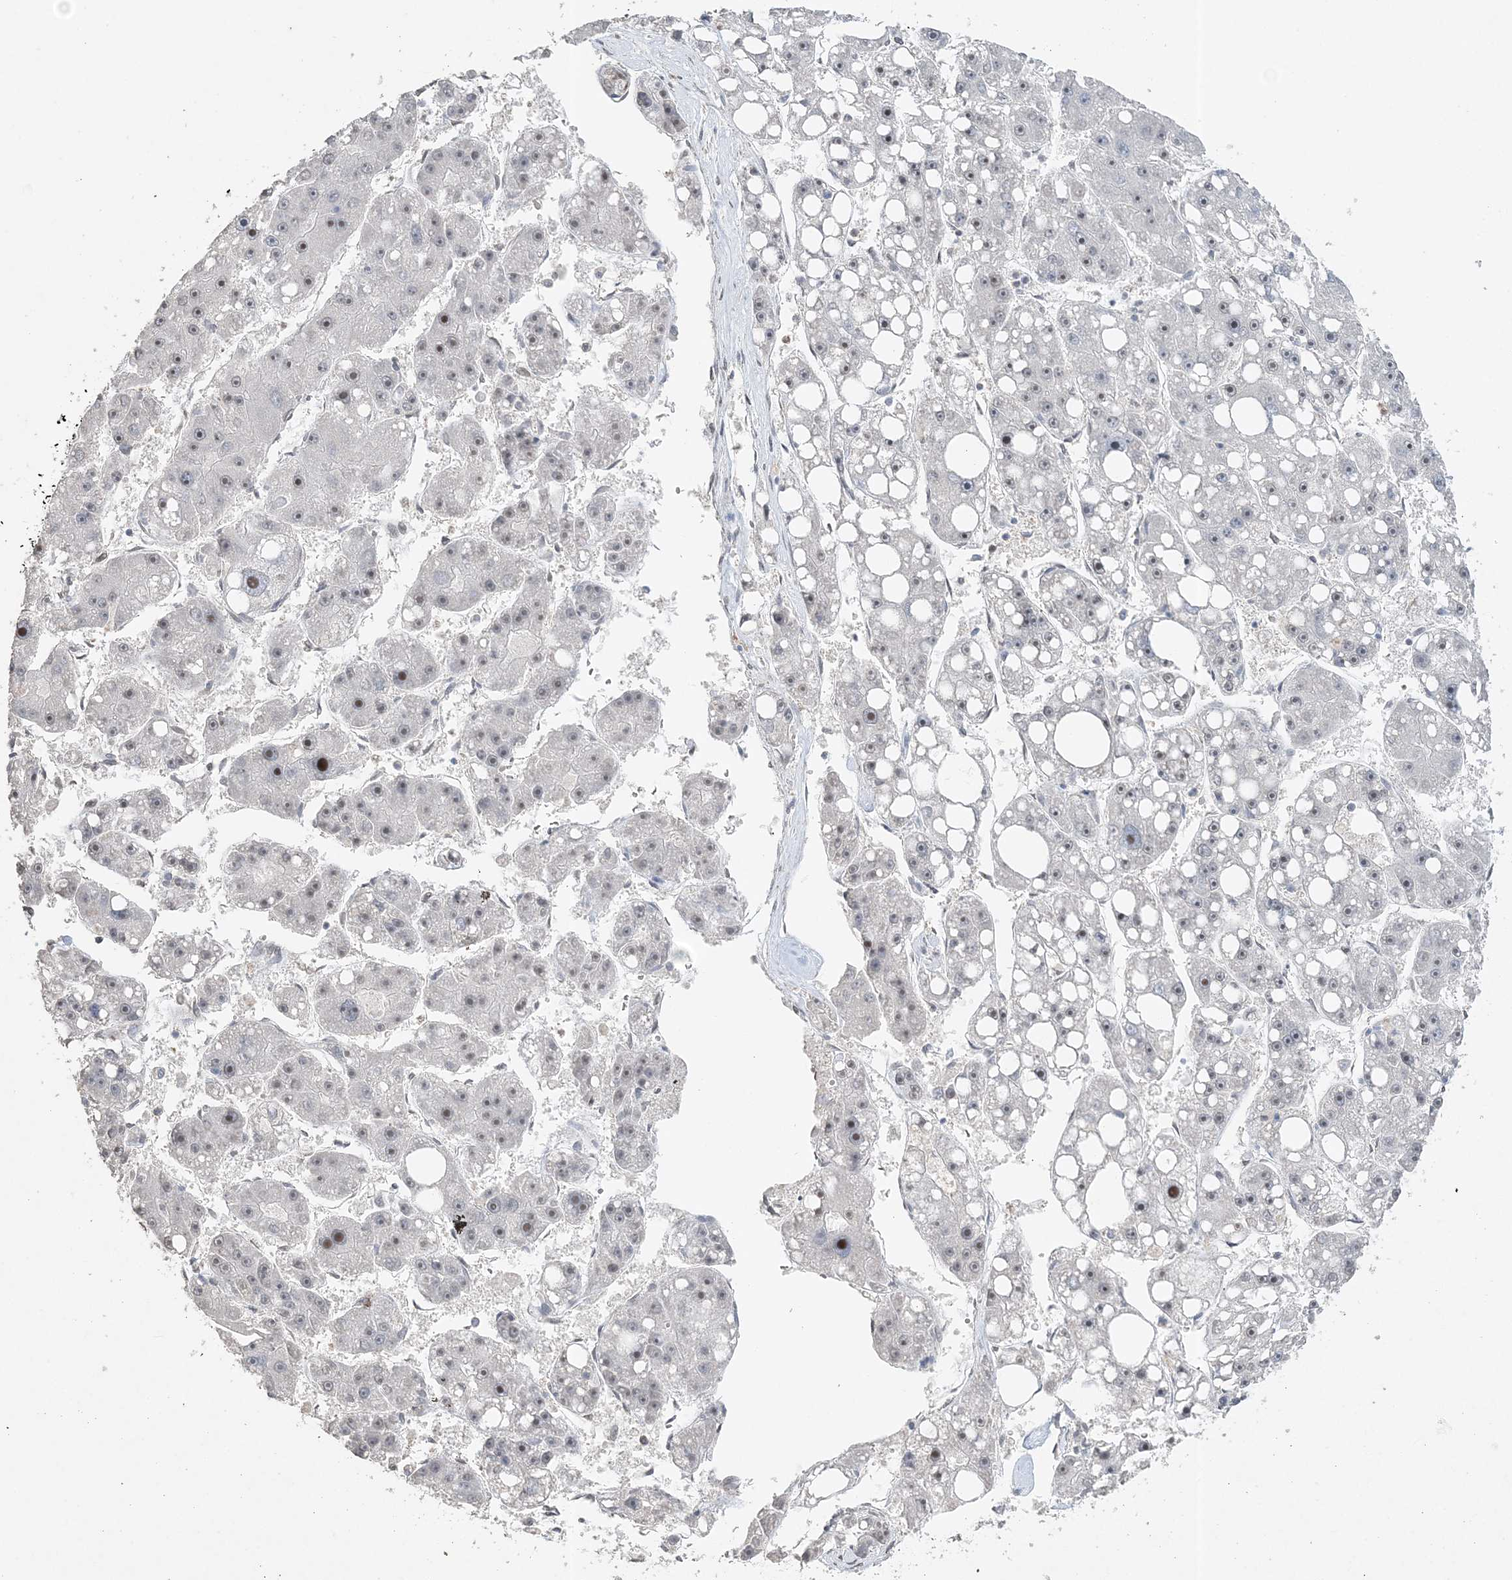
{"staining": {"intensity": "weak", "quantity": ">75%", "location": "nuclear"}, "tissue": "liver cancer", "cell_type": "Tumor cells", "image_type": "cancer", "snomed": [{"axis": "morphology", "description": "Carcinoma, Hepatocellular, NOS"}, {"axis": "topography", "description": "Liver"}], "caption": "Hepatocellular carcinoma (liver) stained with a brown dye exhibits weak nuclear positive positivity in approximately >75% of tumor cells.", "gene": "FAM110A", "patient": {"sex": "female", "age": 61}}